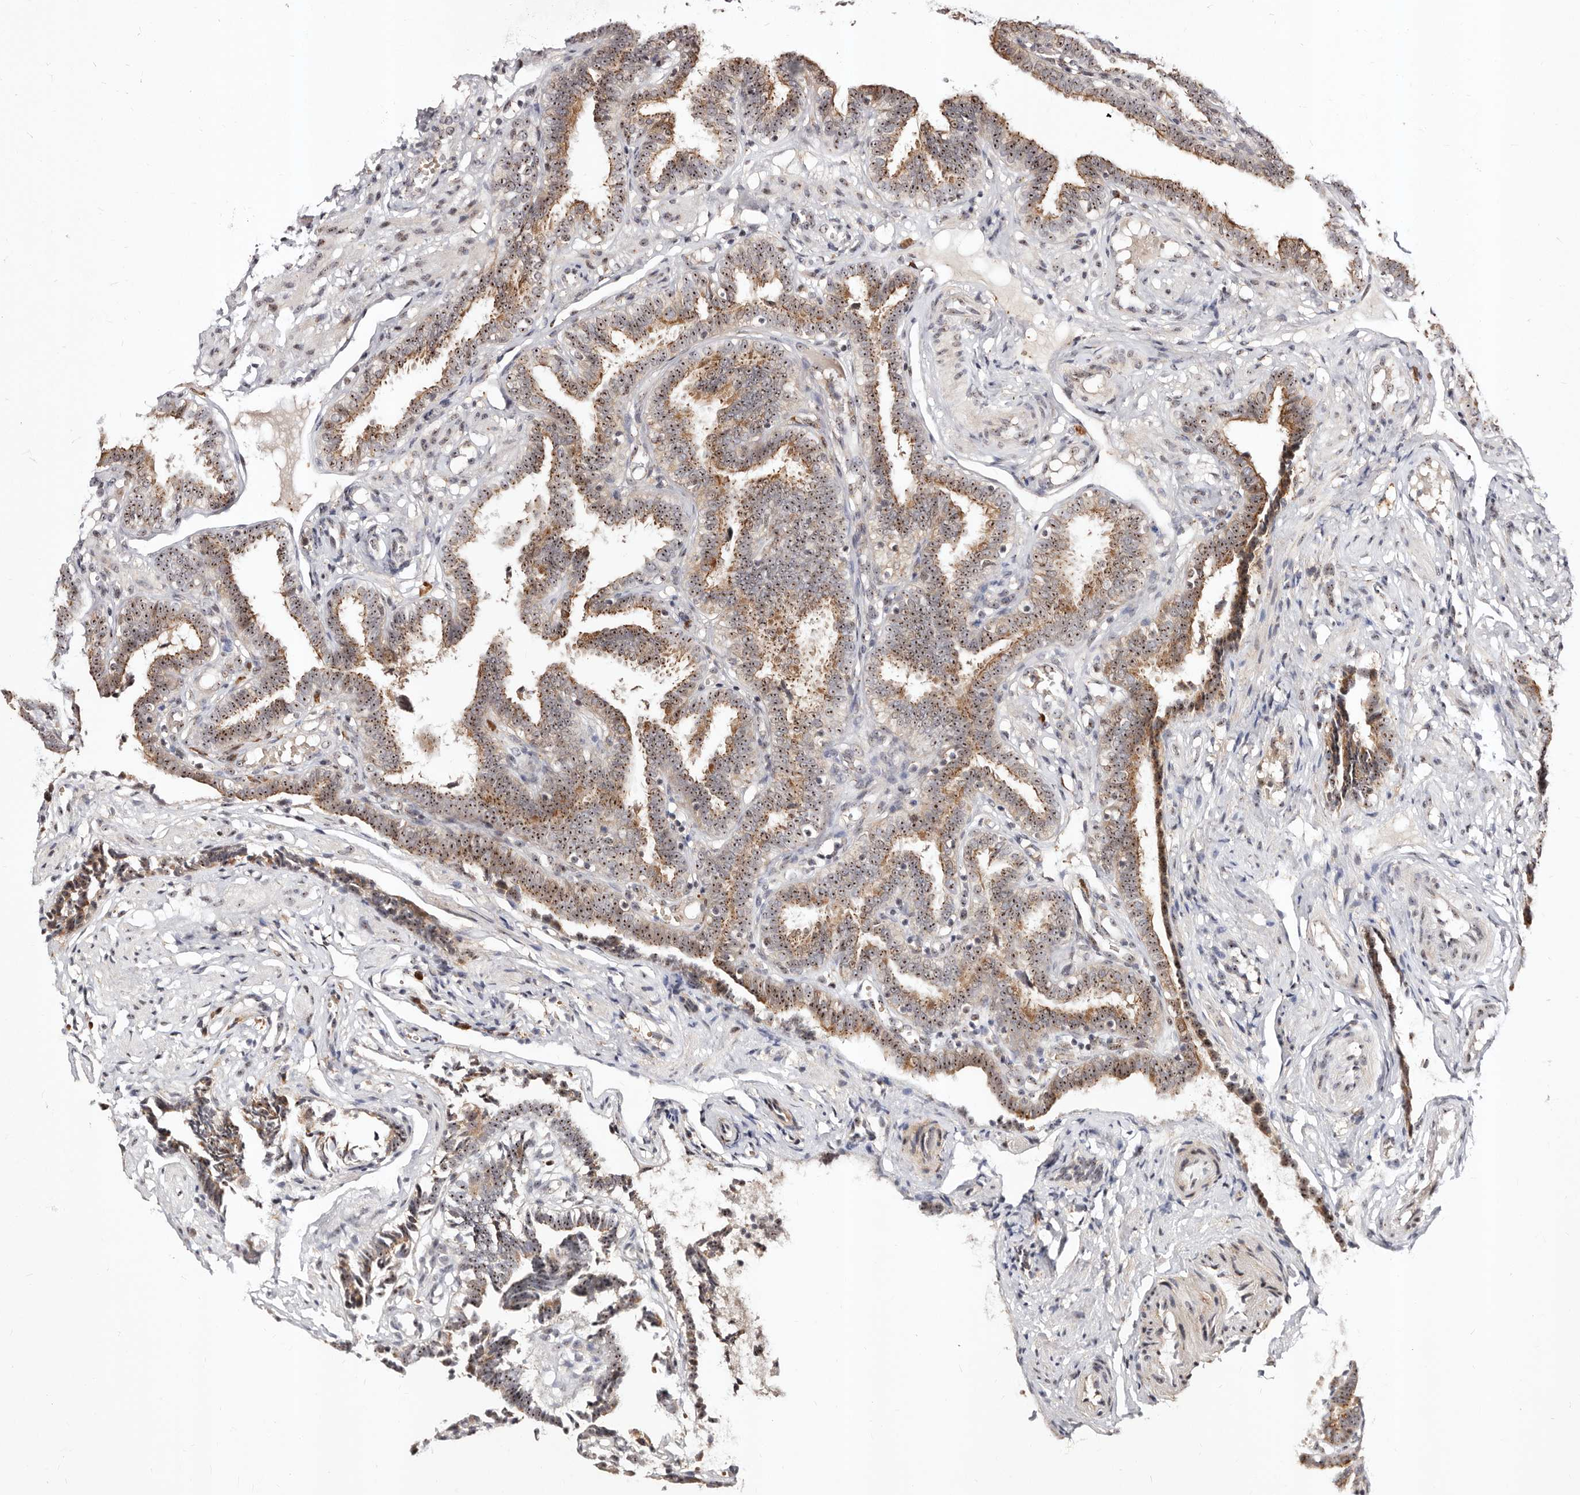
{"staining": {"intensity": "moderate", "quantity": ">75%", "location": "cytoplasmic/membranous,nuclear"}, "tissue": "fallopian tube", "cell_type": "Glandular cells", "image_type": "normal", "snomed": [{"axis": "morphology", "description": "Normal tissue, NOS"}, {"axis": "topography", "description": "Fallopian tube"}], "caption": "The immunohistochemical stain labels moderate cytoplasmic/membranous,nuclear expression in glandular cells of normal fallopian tube.", "gene": "APOL6", "patient": {"sex": "female", "age": 39}}